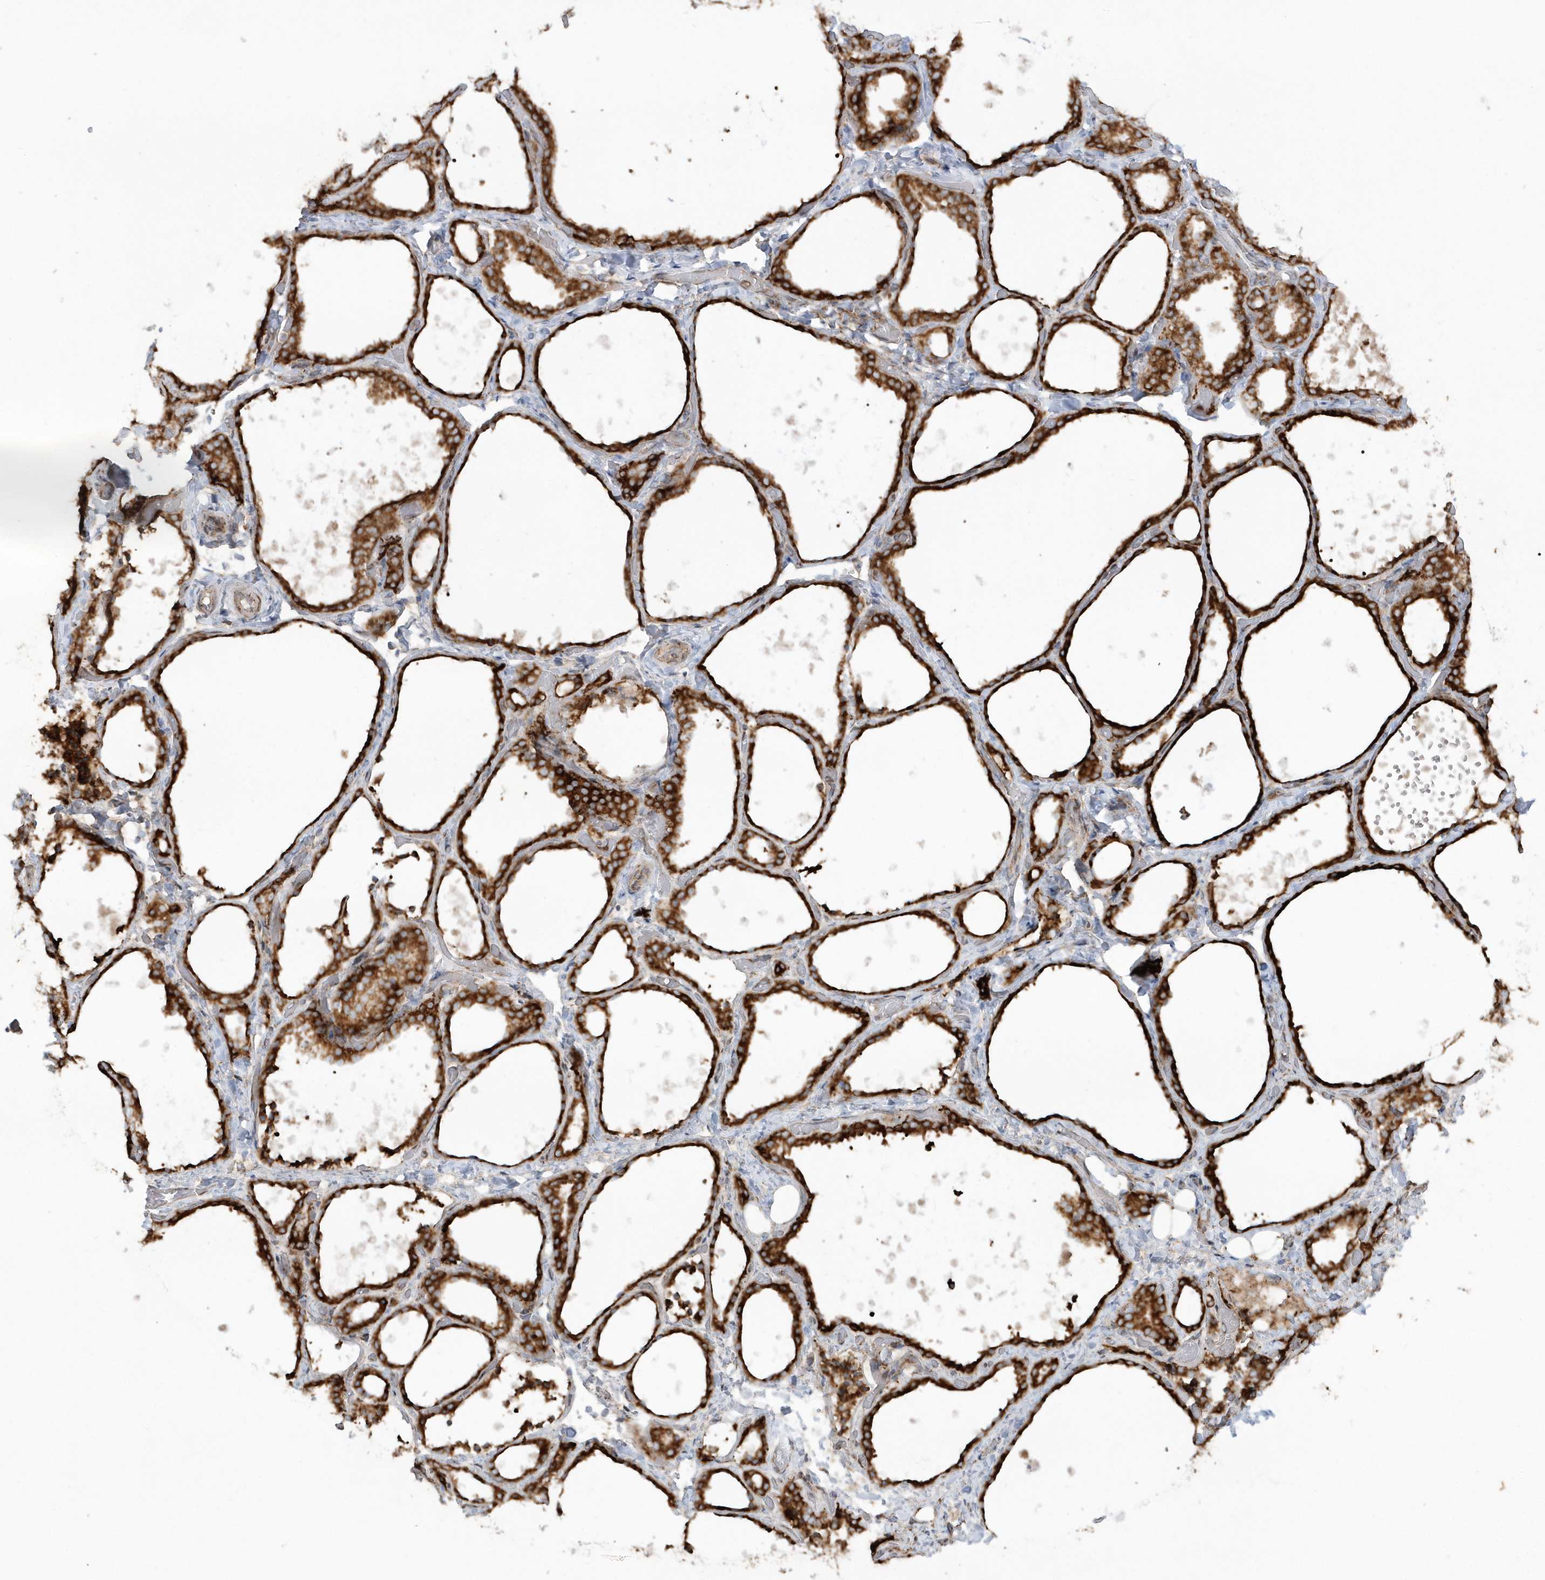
{"staining": {"intensity": "strong", "quantity": ">75%", "location": "cytoplasmic/membranous"}, "tissue": "thyroid gland", "cell_type": "Glandular cells", "image_type": "normal", "snomed": [{"axis": "morphology", "description": "Normal tissue, NOS"}, {"axis": "topography", "description": "Thyroid gland"}], "caption": "Immunohistochemical staining of normal human thyroid gland demonstrates high levels of strong cytoplasmic/membranous positivity in about >75% of glandular cells.", "gene": "SH3BP2", "patient": {"sex": "female", "age": 44}}